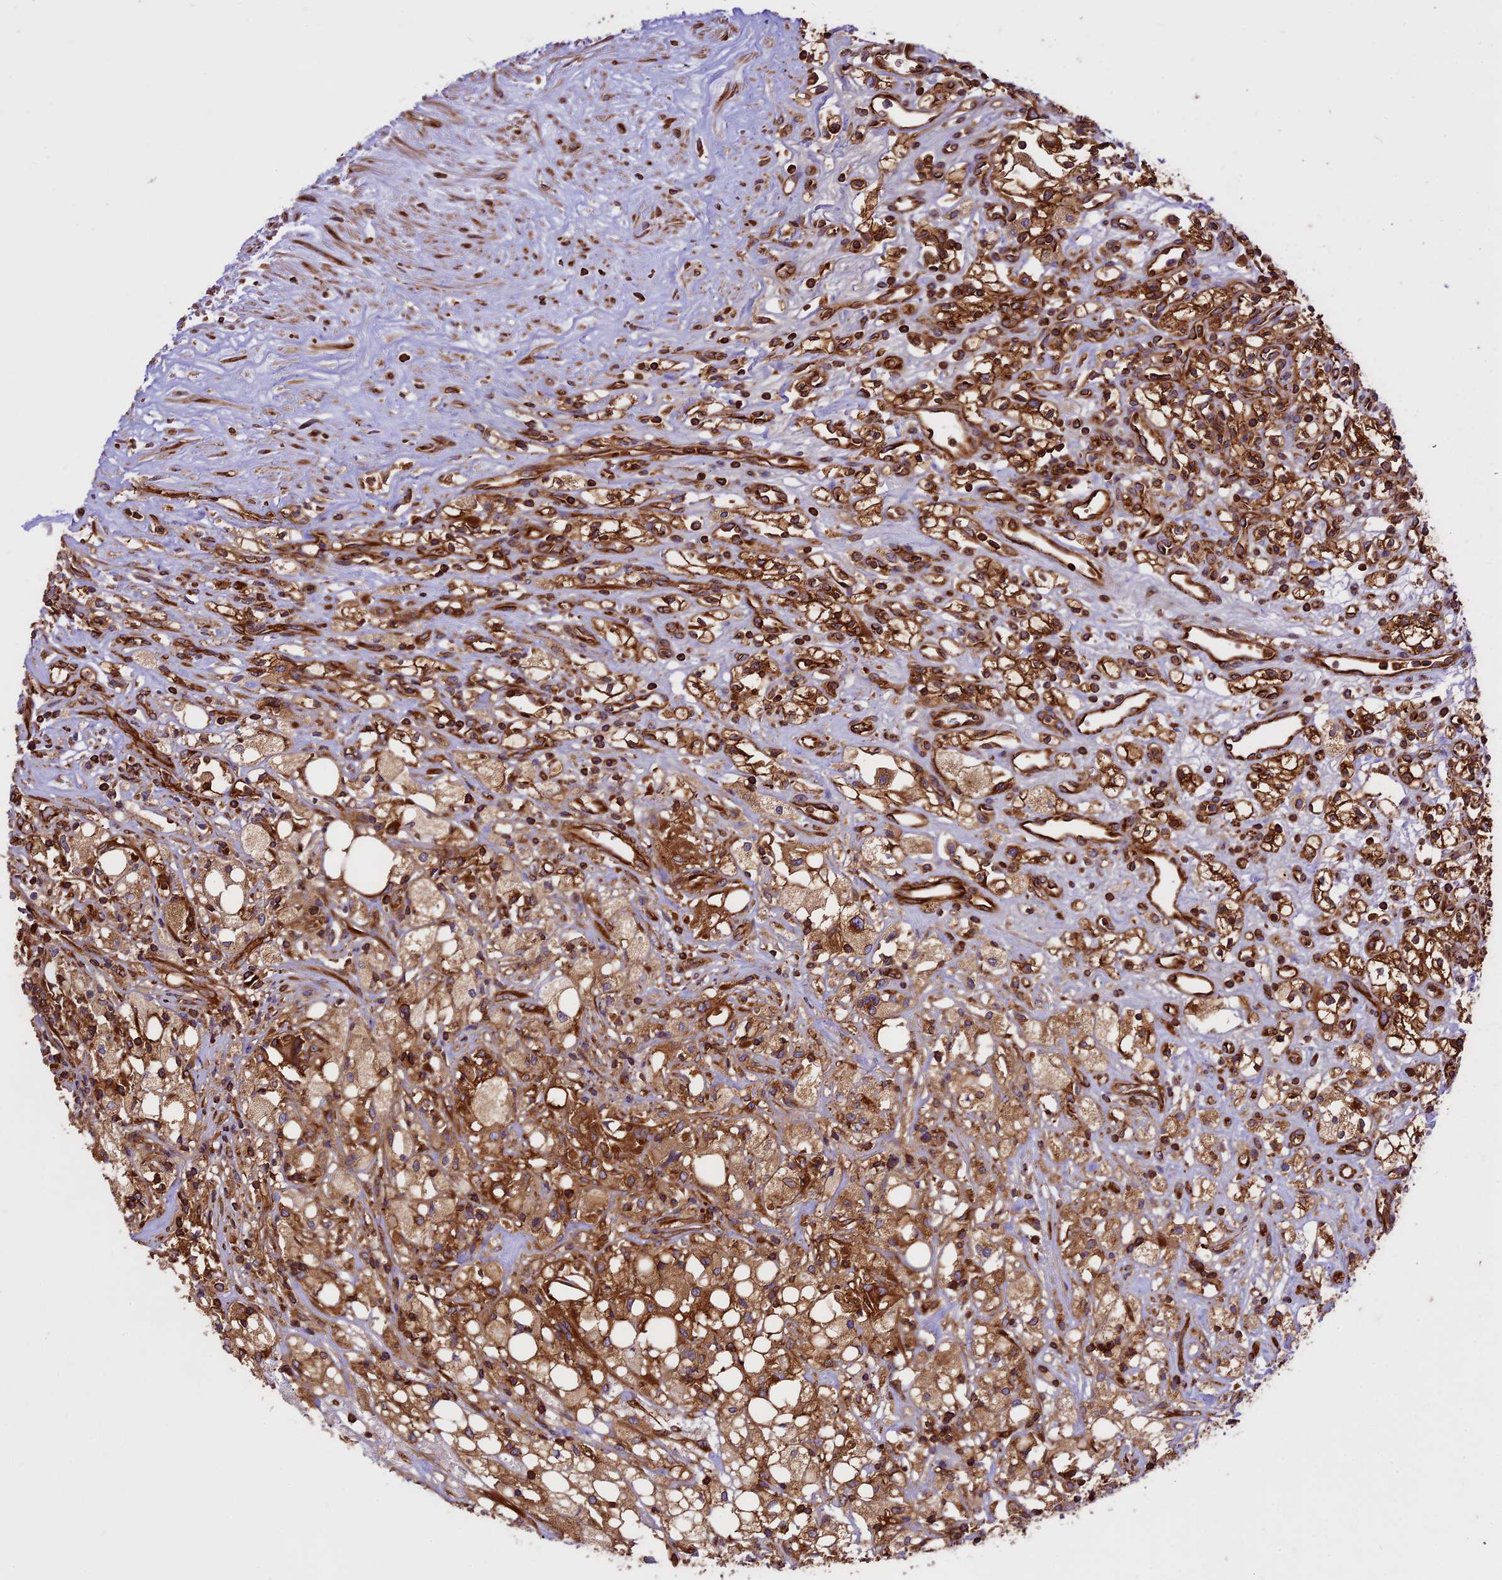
{"staining": {"intensity": "strong", "quantity": ">75%", "location": "cytoplasmic/membranous"}, "tissue": "renal cancer", "cell_type": "Tumor cells", "image_type": "cancer", "snomed": [{"axis": "morphology", "description": "Adenocarcinoma, NOS"}, {"axis": "topography", "description": "Kidney"}], "caption": "This histopathology image demonstrates IHC staining of renal adenocarcinoma, with high strong cytoplasmic/membranous expression in approximately >75% of tumor cells.", "gene": "KARS1", "patient": {"sex": "male", "age": 59}}